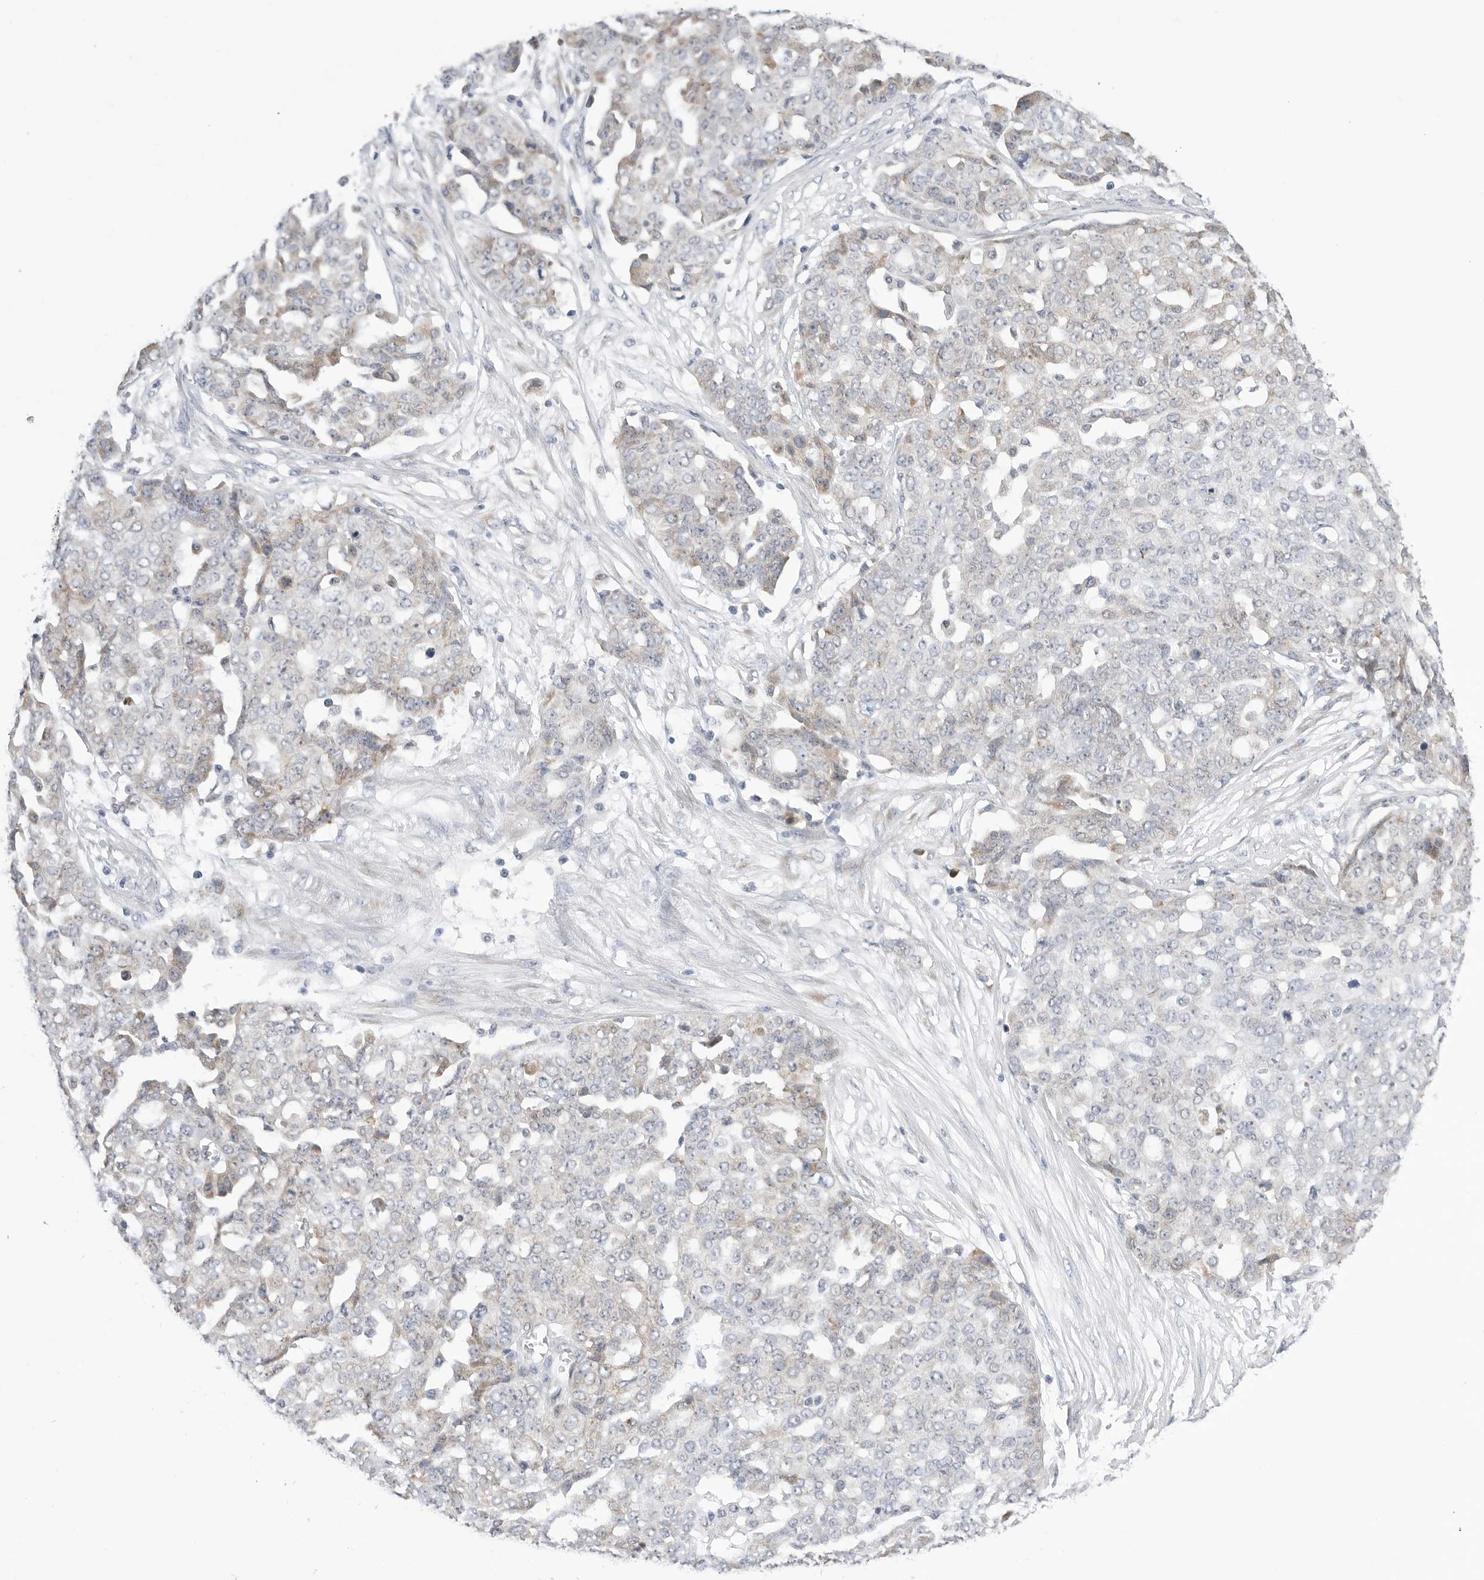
{"staining": {"intensity": "negative", "quantity": "none", "location": "none"}, "tissue": "ovarian cancer", "cell_type": "Tumor cells", "image_type": "cancer", "snomed": [{"axis": "morphology", "description": "Cystadenocarcinoma, serous, NOS"}, {"axis": "topography", "description": "Soft tissue"}, {"axis": "topography", "description": "Ovary"}], "caption": "A photomicrograph of ovarian cancer (serous cystadenocarcinoma) stained for a protein shows no brown staining in tumor cells. Brightfield microscopy of immunohistochemistry stained with DAB (brown) and hematoxylin (blue), captured at high magnification.", "gene": "RPN1", "patient": {"sex": "female", "age": 57}}